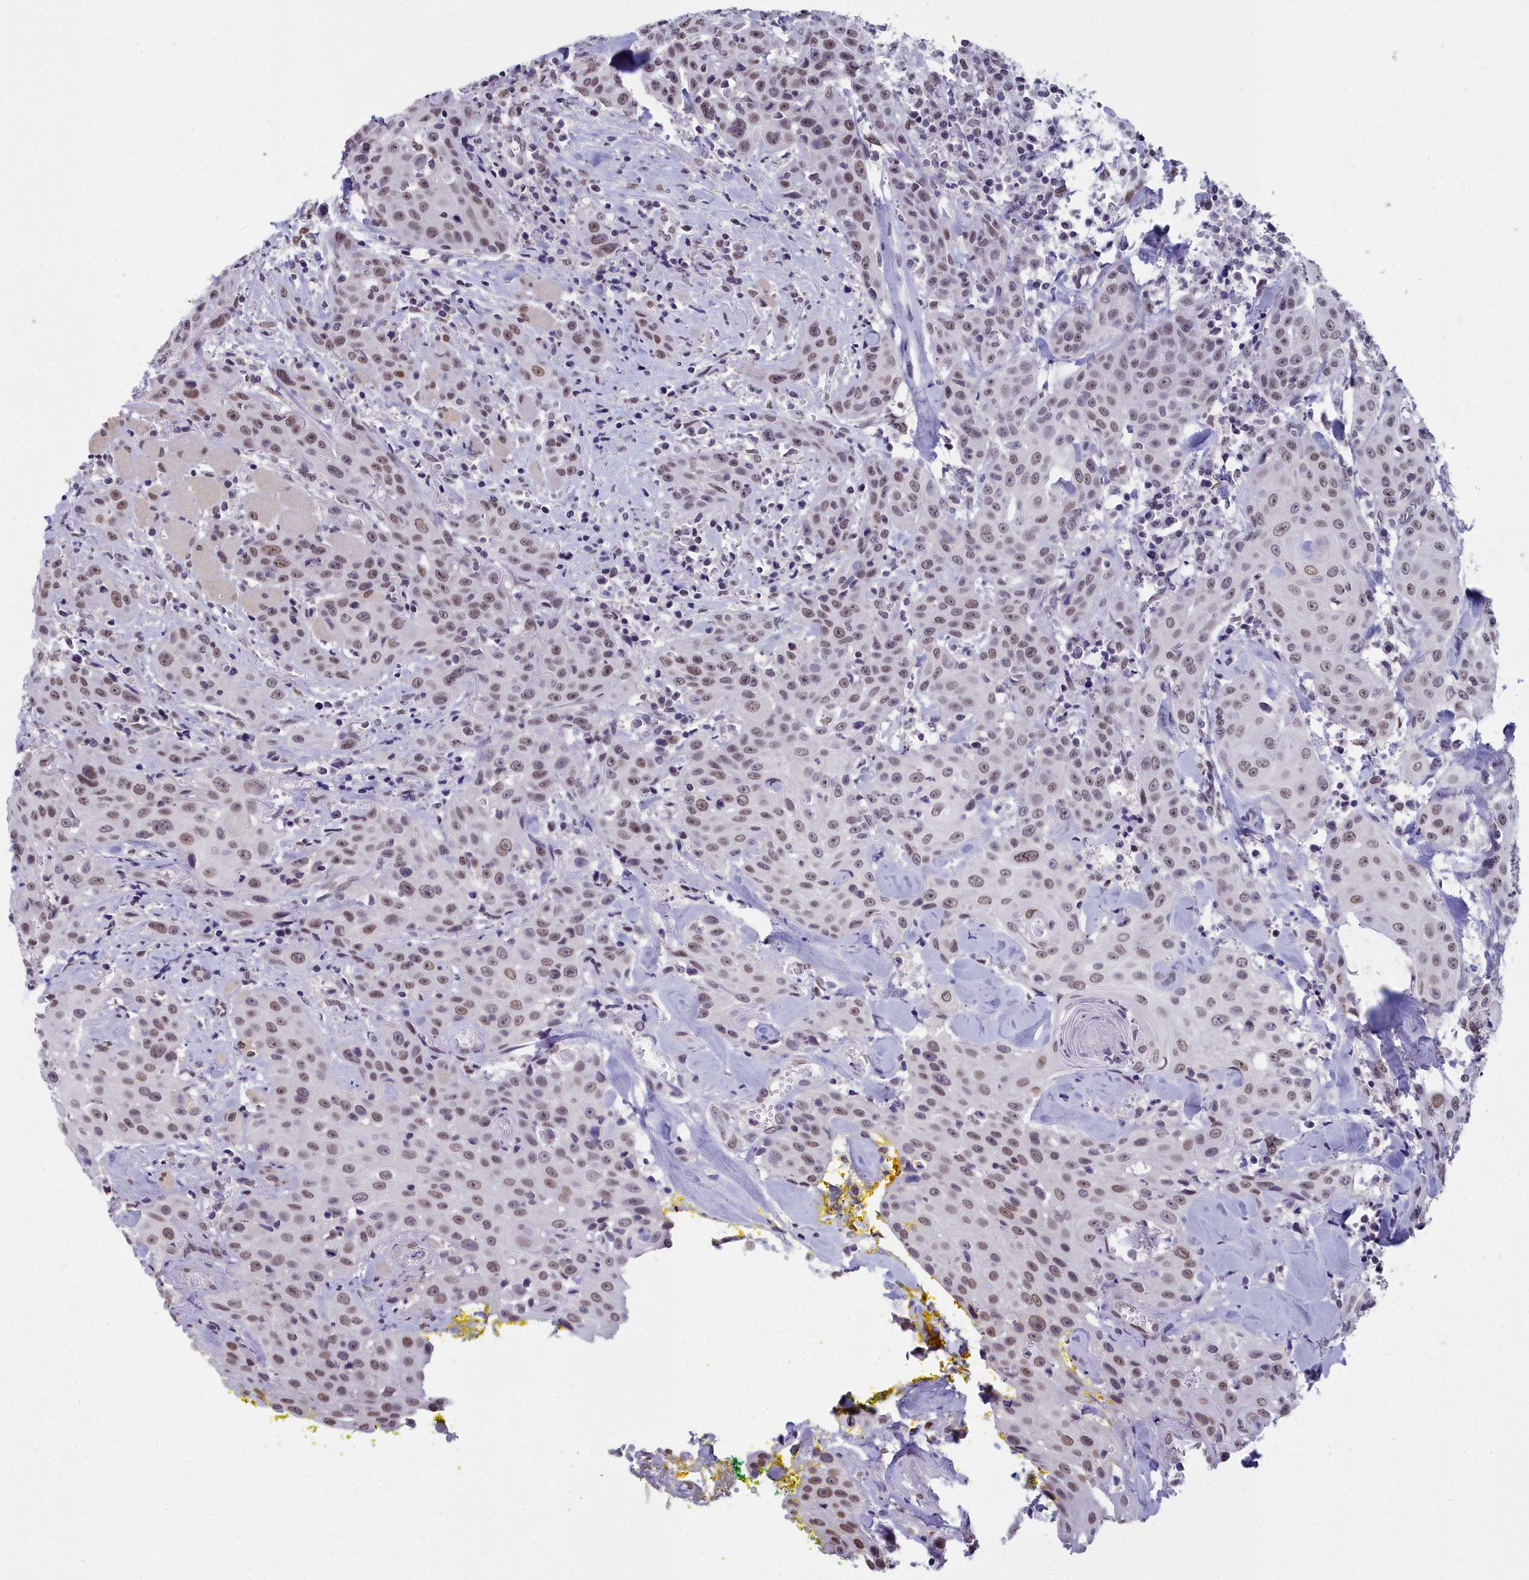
{"staining": {"intensity": "moderate", "quantity": ">75%", "location": "nuclear"}, "tissue": "head and neck cancer", "cell_type": "Tumor cells", "image_type": "cancer", "snomed": [{"axis": "morphology", "description": "Squamous cell carcinoma, NOS"}, {"axis": "topography", "description": "Oral tissue"}, {"axis": "topography", "description": "Head-Neck"}], "caption": "Protein analysis of squamous cell carcinoma (head and neck) tissue shows moderate nuclear positivity in approximately >75% of tumor cells. The staining was performed using DAB (3,3'-diaminobenzidine) to visualize the protein expression in brown, while the nuclei were stained in blue with hematoxylin (Magnification: 20x).", "gene": "CCDC97", "patient": {"sex": "female", "age": 82}}